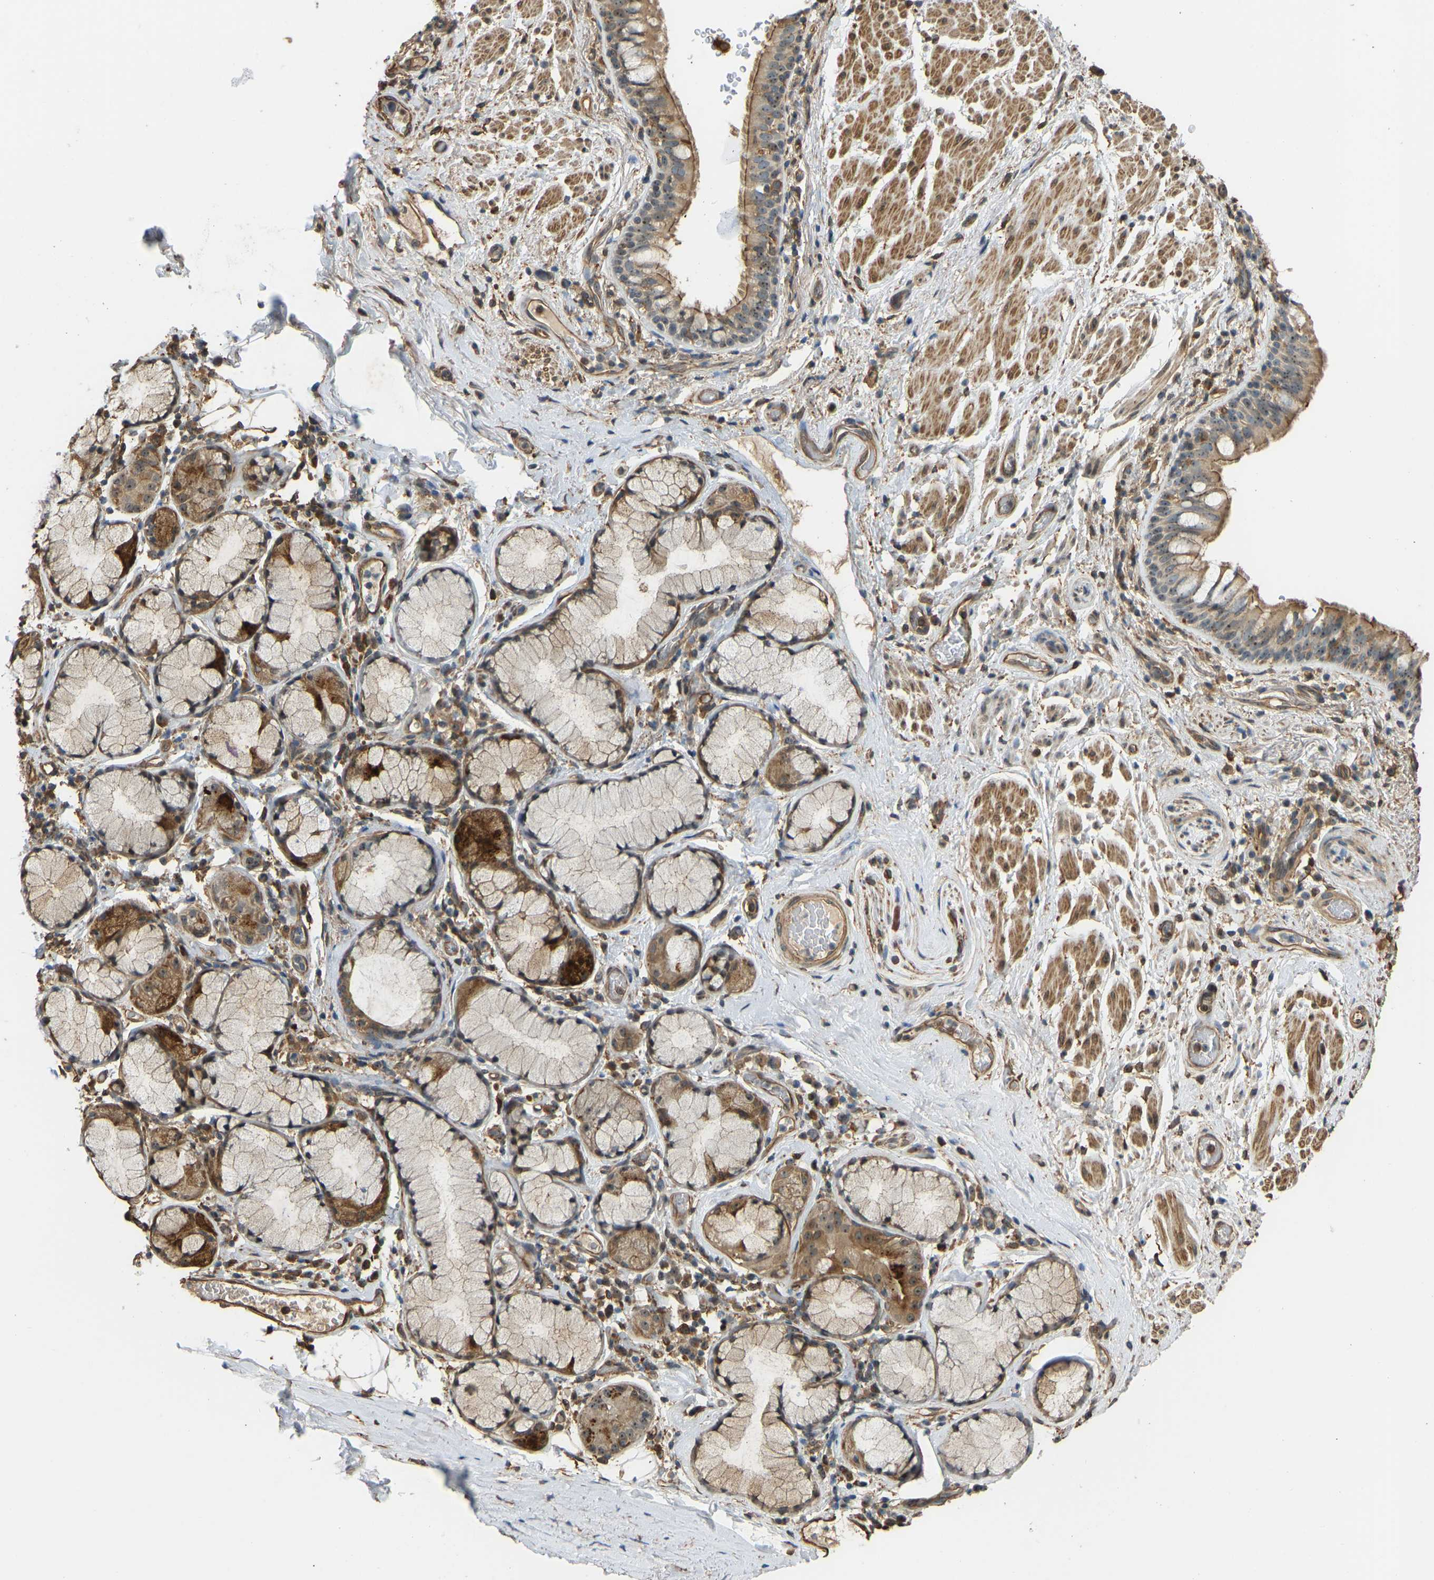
{"staining": {"intensity": "moderate", "quantity": ">75%", "location": "cytoplasmic/membranous,nuclear"}, "tissue": "bronchus", "cell_type": "Respiratory epithelial cells", "image_type": "normal", "snomed": [{"axis": "morphology", "description": "Normal tissue, NOS"}, {"axis": "morphology", "description": "Inflammation, NOS"}, {"axis": "topography", "description": "Cartilage tissue"}, {"axis": "topography", "description": "Bronchus"}], "caption": "Bronchus stained with immunohistochemistry (IHC) displays moderate cytoplasmic/membranous,nuclear staining in approximately >75% of respiratory epithelial cells.", "gene": "OS9", "patient": {"sex": "male", "age": 77}}